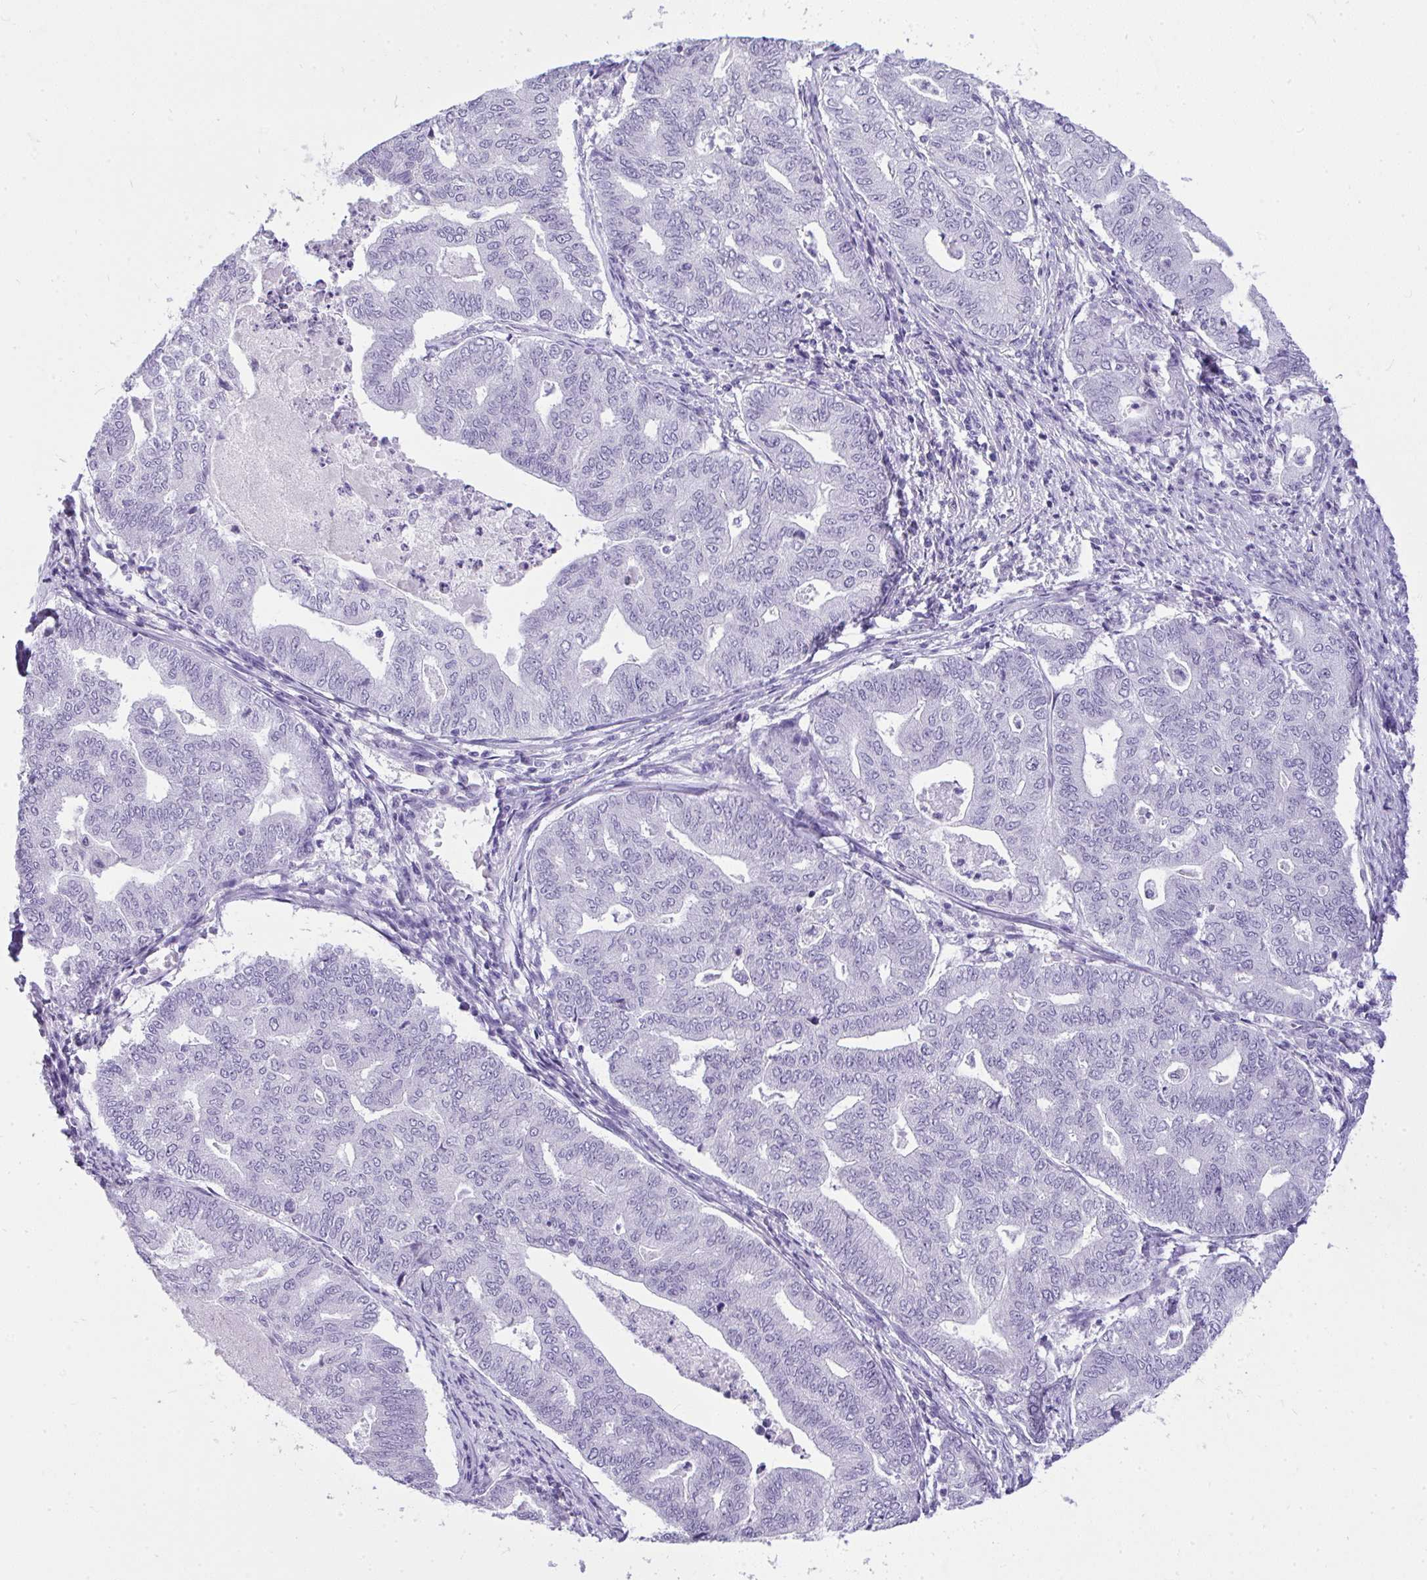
{"staining": {"intensity": "negative", "quantity": "none", "location": "none"}, "tissue": "endometrial cancer", "cell_type": "Tumor cells", "image_type": "cancer", "snomed": [{"axis": "morphology", "description": "Adenocarcinoma, NOS"}, {"axis": "topography", "description": "Endometrium"}], "caption": "This is a histopathology image of IHC staining of endometrial cancer (adenocarcinoma), which shows no positivity in tumor cells.", "gene": "PRM2", "patient": {"sex": "female", "age": 79}}